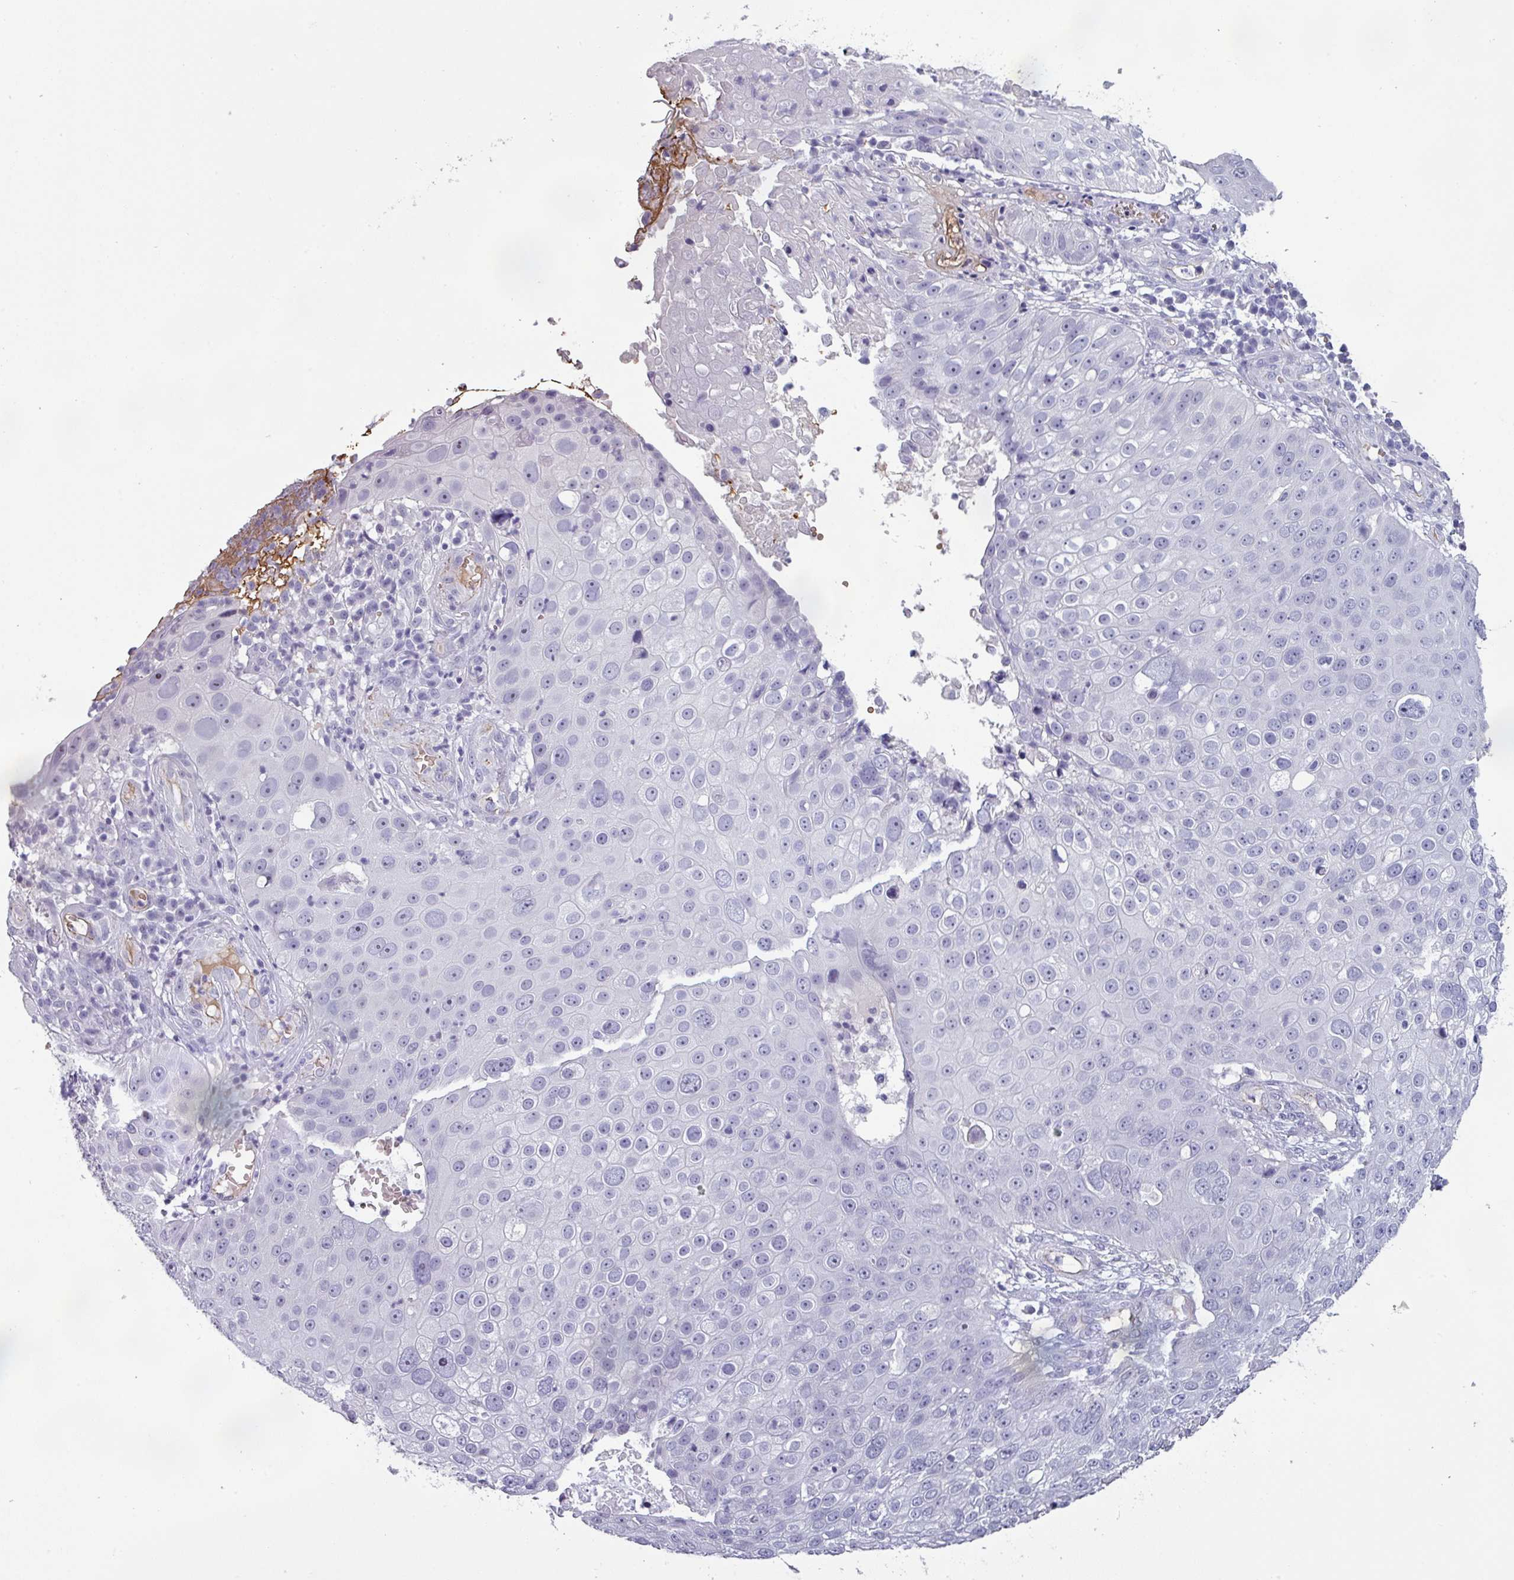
{"staining": {"intensity": "negative", "quantity": "none", "location": "none"}, "tissue": "skin cancer", "cell_type": "Tumor cells", "image_type": "cancer", "snomed": [{"axis": "morphology", "description": "Squamous cell carcinoma, NOS"}, {"axis": "topography", "description": "Skin"}], "caption": "Immunohistochemistry (IHC) of squamous cell carcinoma (skin) shows no expression in tumor cells.", "gene": "AREL1", "patient": {"sex": "male", "age": 71}}